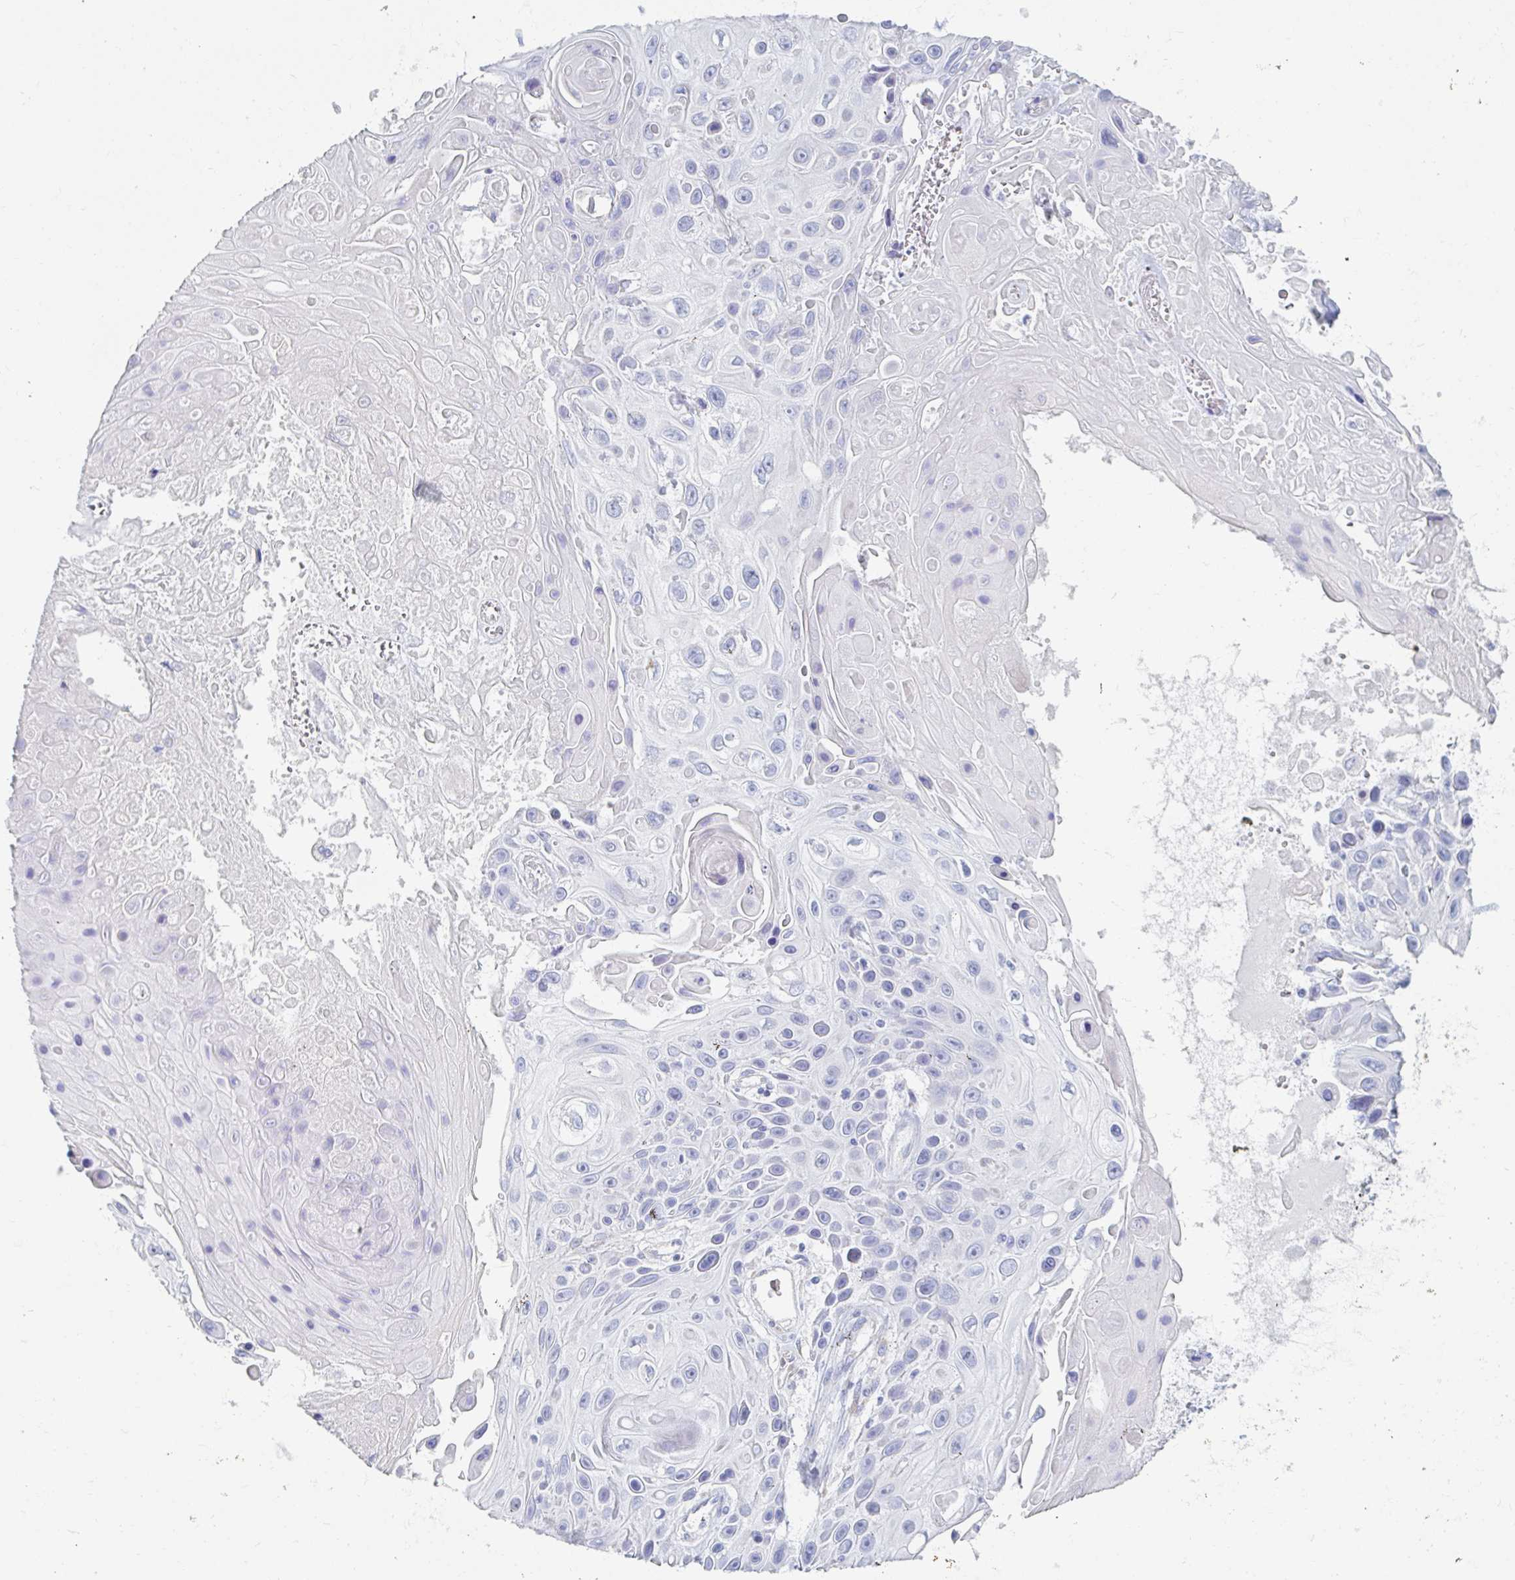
{"staining": {"intensity": "negative", "quantity": "none", "location": "none"}, "tissue": "skin cancer", "cell_type": "Tumor cells", "image_type": "cancer", "snomed": [{"axis": "morphology", "description": "Squamous cell carcinoma, NOS"}, {"axis": "topography", "description": "Skin"}], "caption": "The IHC micrograph has no significant staining in tumor cells of squamous cell carcinoma (skin) tissue. (Stains: DAB (3,3'-diaminobenzidine) immunohistochemistry (IHC) with hematoxylin counter stain, Microscopy: brightfield microscopy at high magnification).", "gene": "MYLK2", "patient": {"sex": "male", "age": 82}}